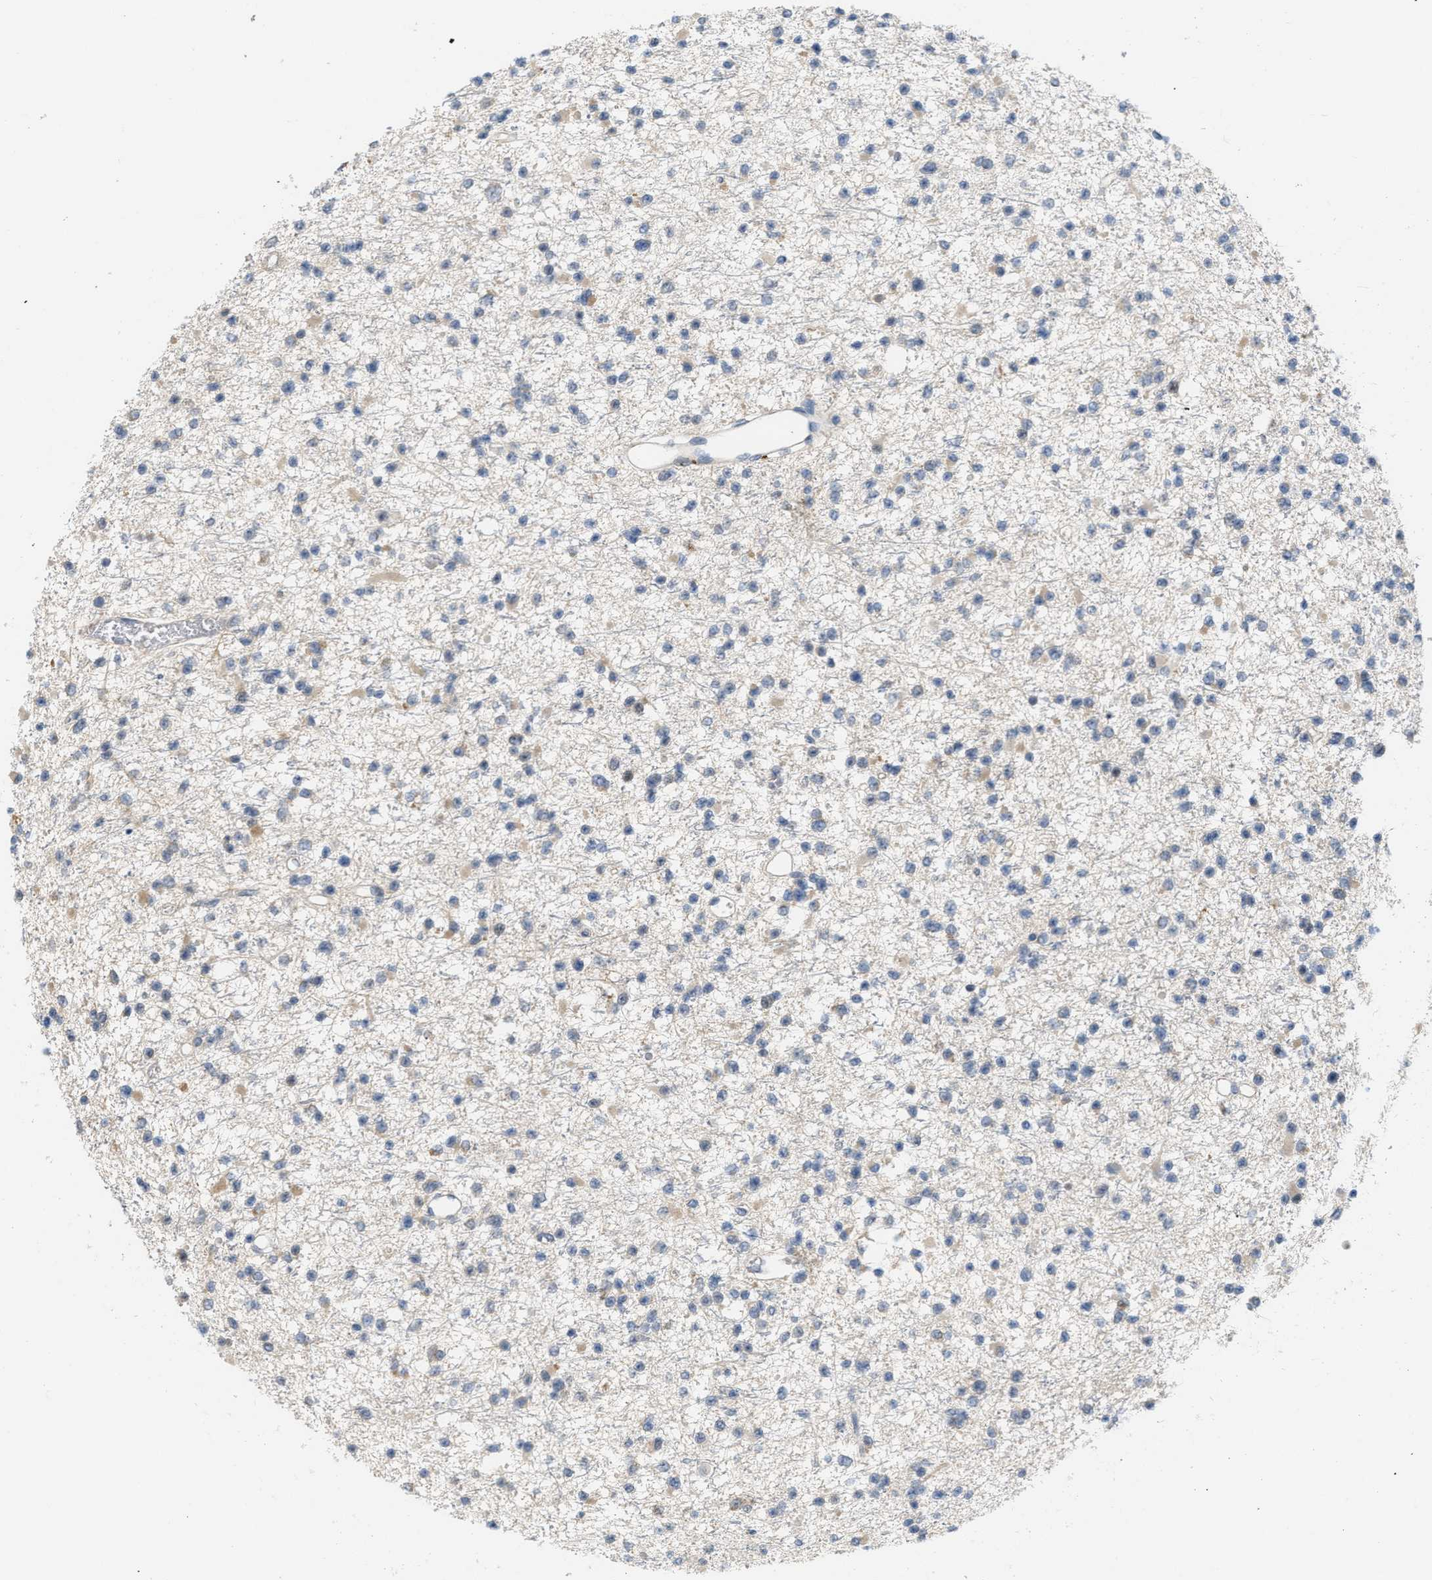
{"staining": {"intensity": "weak", "quantity": "<25%", "location": "cytoplasmic/membranous"}, "tissue": "glioma", "cell_type": "Tumor cells", "image_type": "cancer", "snomed": [{"axis": "morphology", "description": "Glioma, malignant, Low grade"}, {"axis": "topography", "description": "Brain"}], "caption": "Immunohistochemistry of glioma exhibits no positivity in tumor cells.", "gene": "CSNK1A1", "patient": {"sex": "female", "age": 22}}